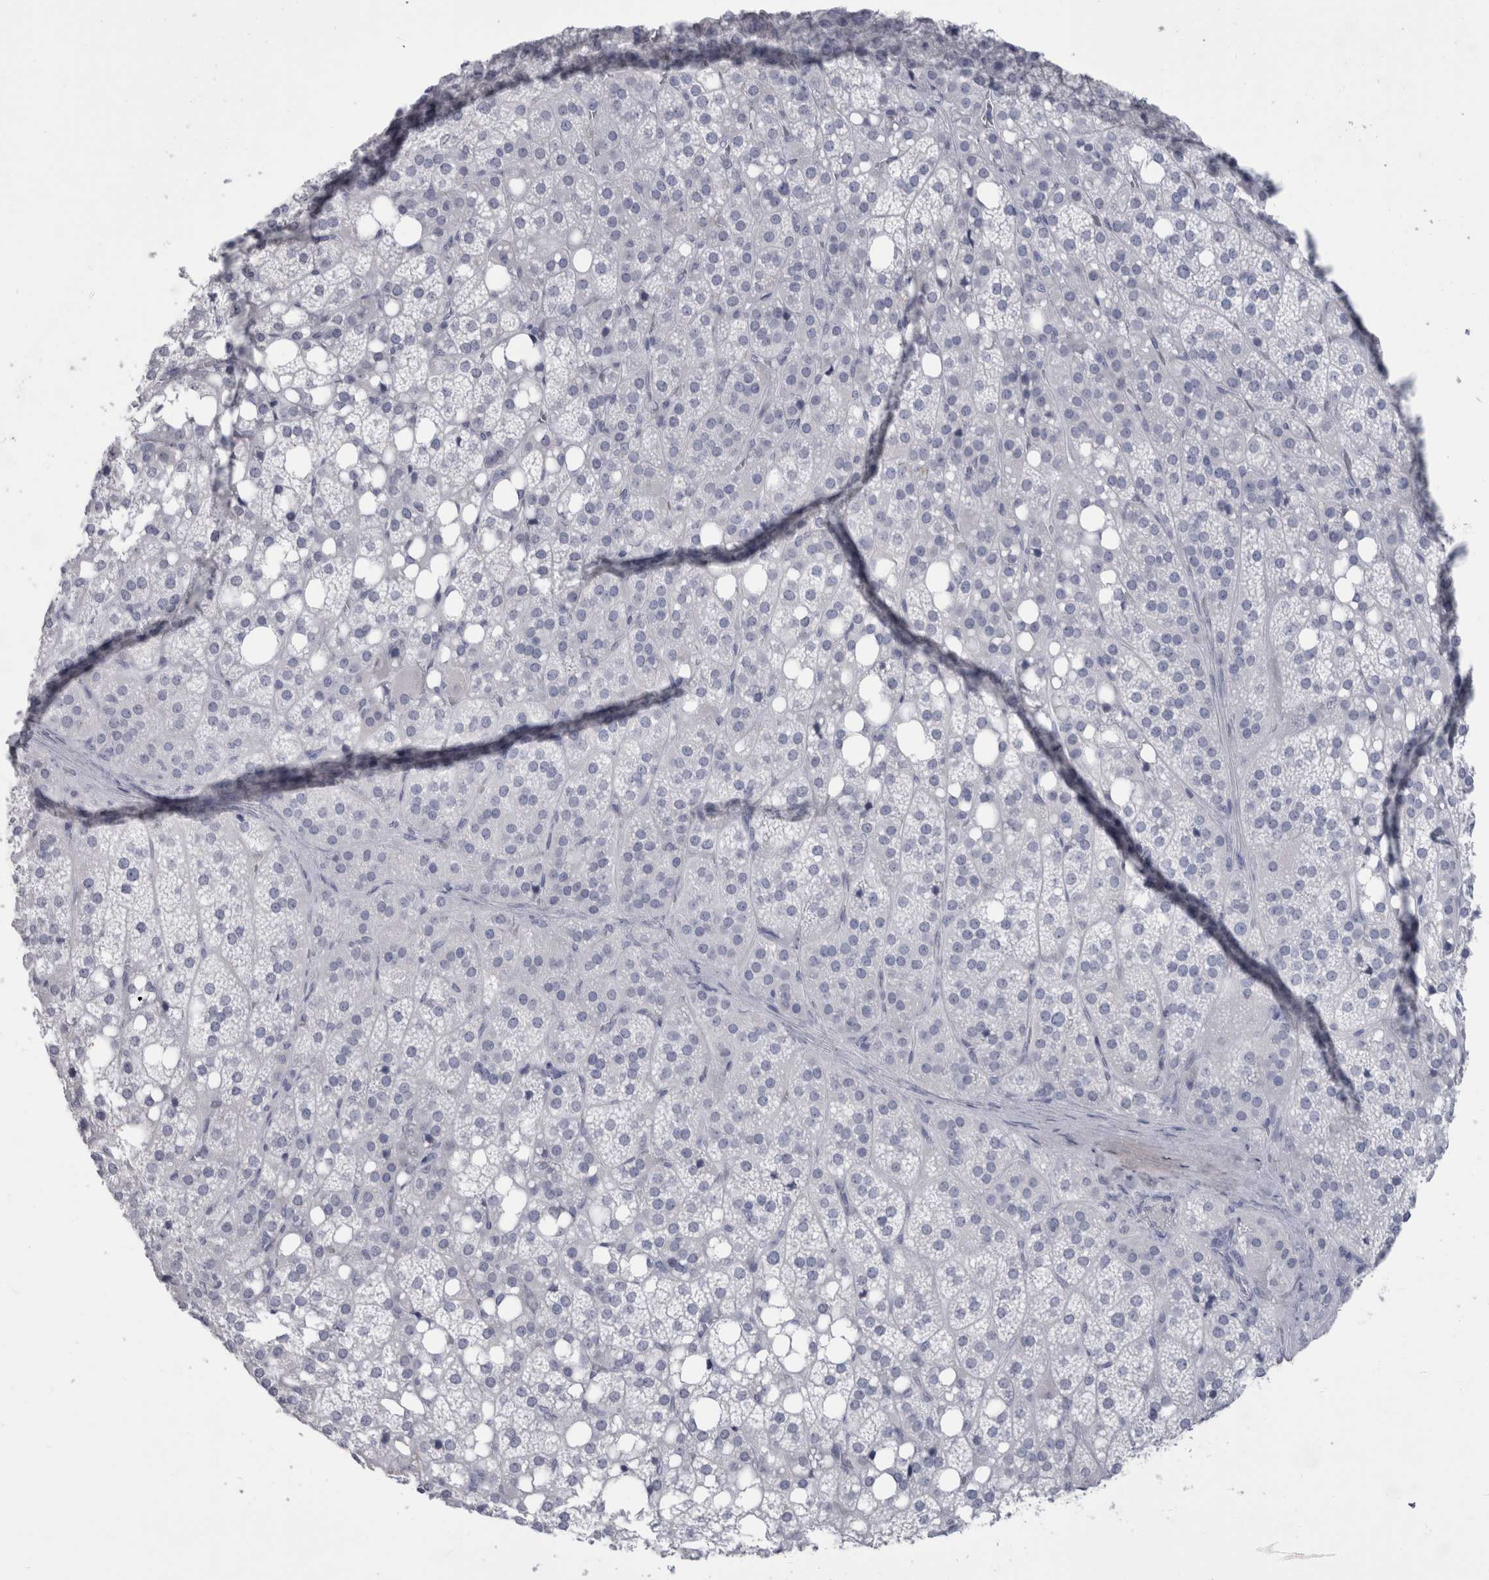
{"staining": {"intensity": "negative", "quantity": "none", "location": "none"}, "tissue": "adrenal gland", "cell_type": "Glandular cells", "image_type": "normal", "snomed": [{"axis": "morphology", "description": "Normal tissue, NOS"}, {"axis": "topography", "description": "Adrenal gland"}], "caption": "Immunohistochemistry of unremarkable adrenal gland displays no expression in glandular cells. (DAB IHC with hematoxylin counter stain).", "gene": "PTH", "patient": {"sex": "female", "age": 59}}